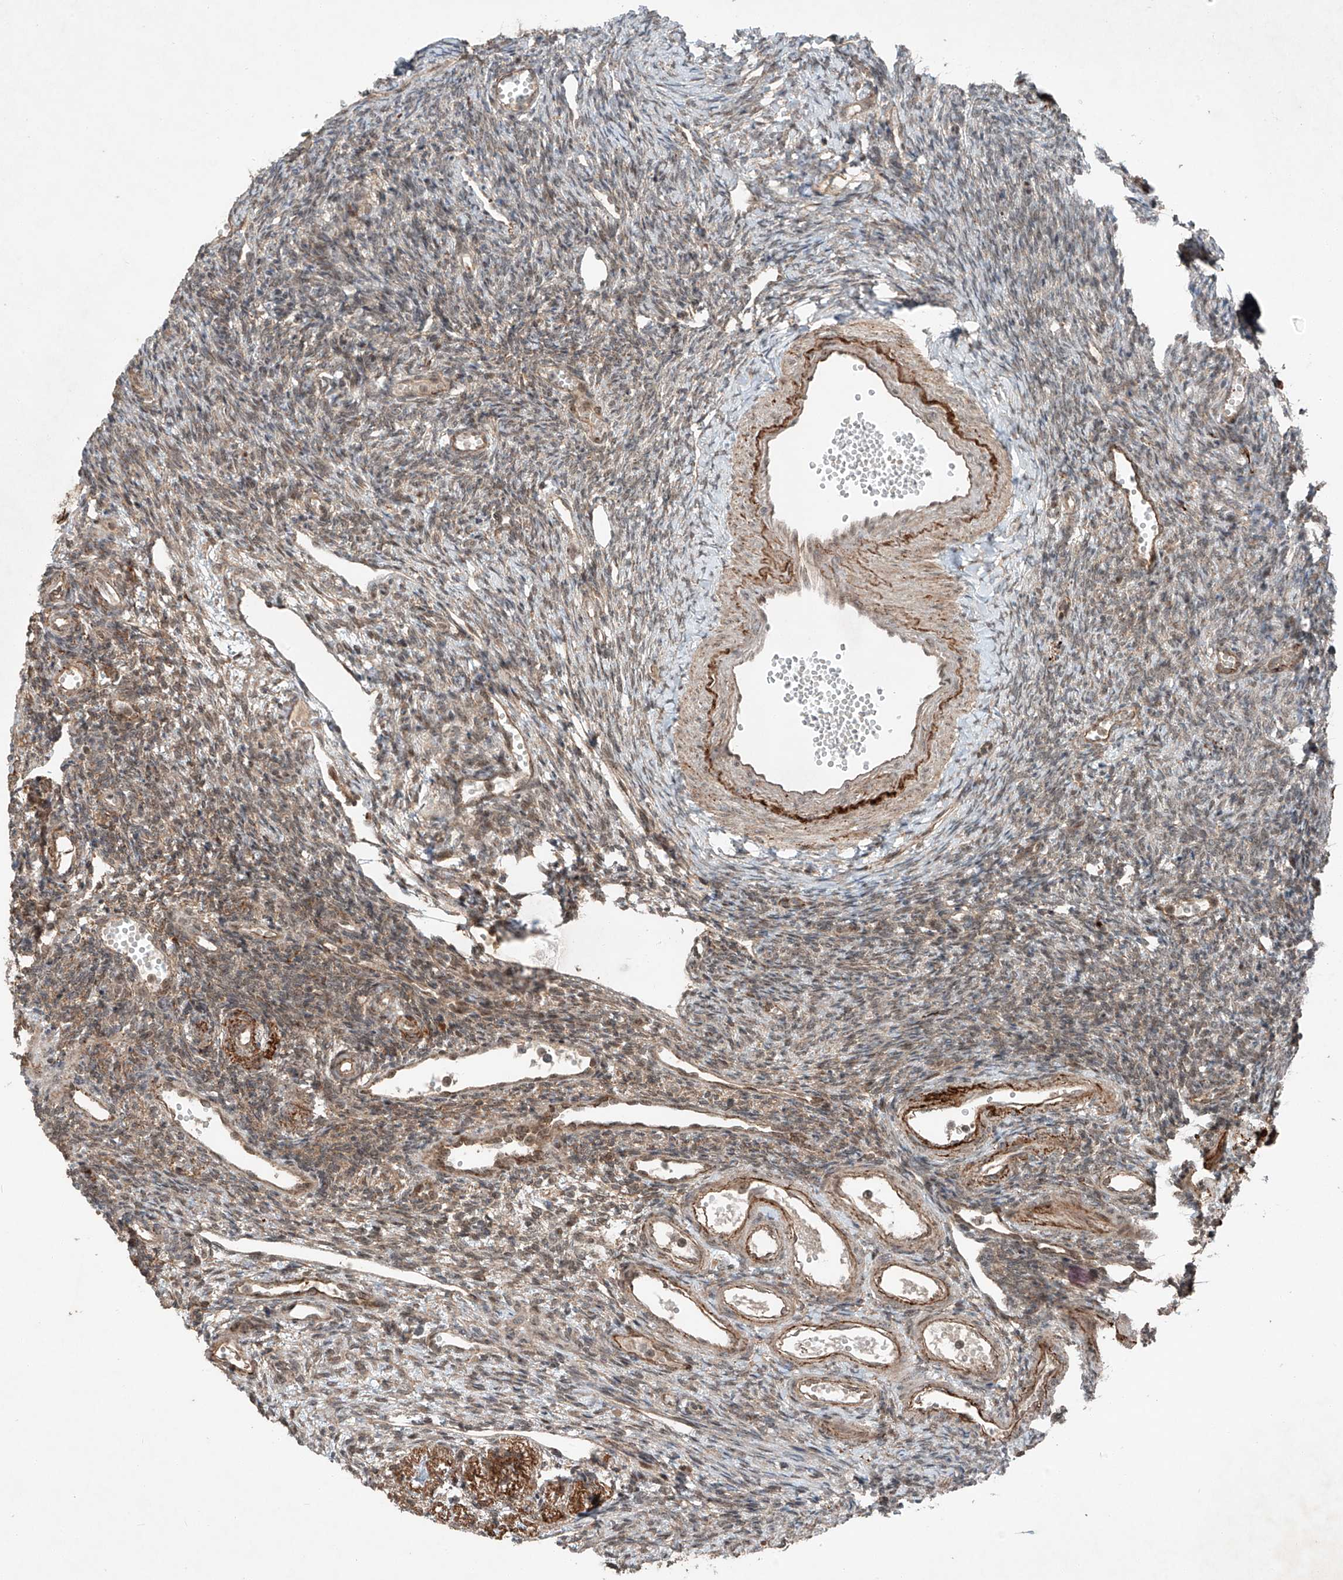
{"staining": {"intensity": "moderate", "quantity": ">75%", "location": "cytoplasmic/membranous,nuclear"}, "tissue": "ovary", "cell_type": "Follicle cells", "image_type": "normal", "snomed": [{"axis": "morphology", "description": "Normal tissue, NOS"}, {"axis": "morphology", "description": "Cyst, NOS"}, {"axis": "topography", "description": "Ovary"}], "caption": "The image displays immunohistochemical staining of unremarkable ovary. There is moderate cytoplasmic/membranous,nuclear expression is seen in approximately >75% of follicle cells. The staining is performed using DAB brown chromogen to label protein expression. The nuclei are counter-stained blue using hematoxylin.", "gene": "ZNF620", "patient": {"sex": "female", "age": 33}}